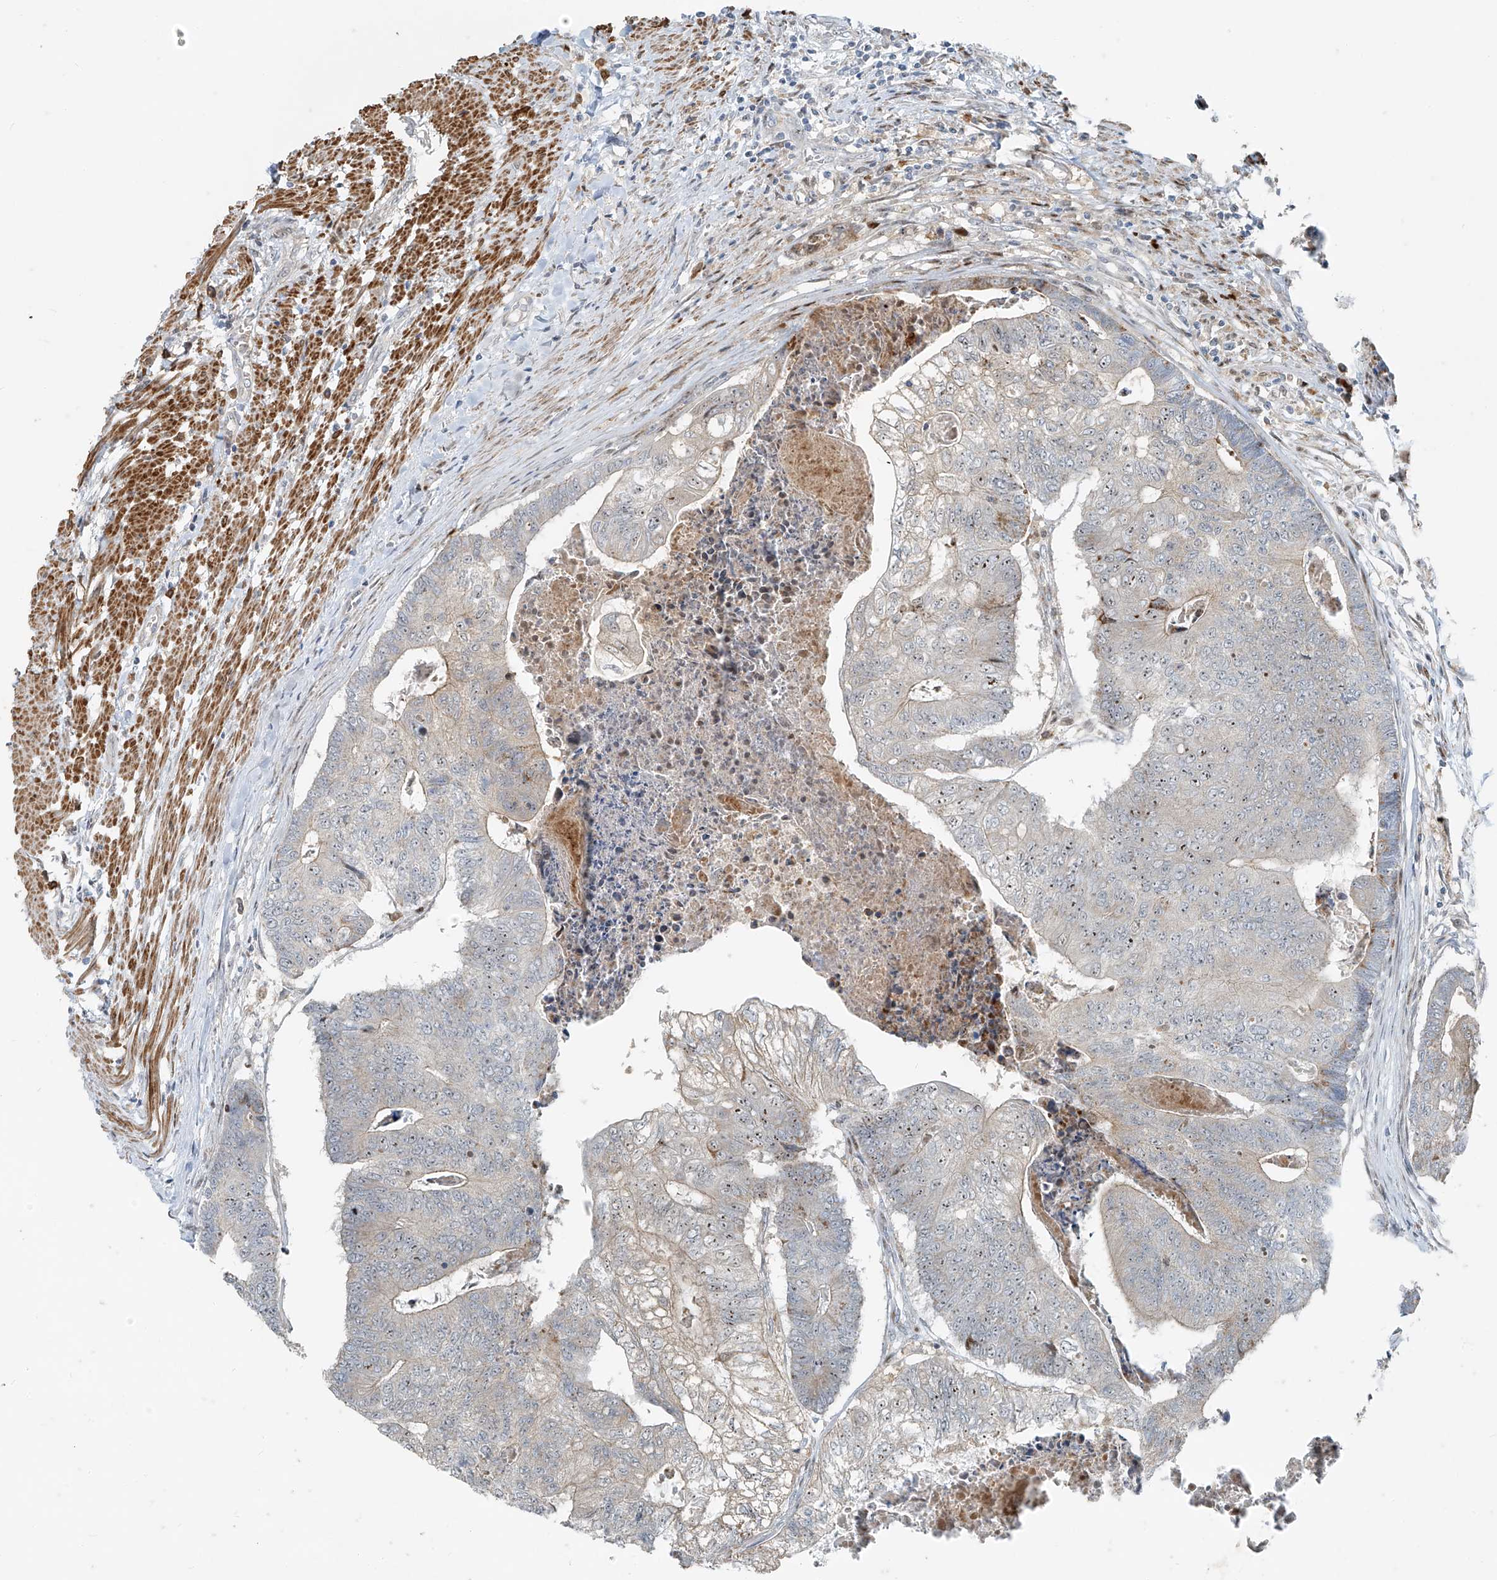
{"staining": {"intensity": "moderate", "quantity": "<25%", "location": "nuclear"}, "tissue": "colorectal cancer", "cell_type": "Tumor cells", "image_type": "cancer", "snomed": [{"axis": "morphology", "description": "Adenocarcinoma, NOS"}, {"axis": "topography", "description": "Colon"}], "caption": "High-magnification brightfield microscopy of colorectal cancer (adenocarcinoma) stained with DAB (brown) and counterstained with hematoxylin (blue). tumor cells exhibit moderate nuclear positivity is seen in approximately<25% of cells.", "gene": "PPCS", "patient": {"sex": "female", "age": 67}}